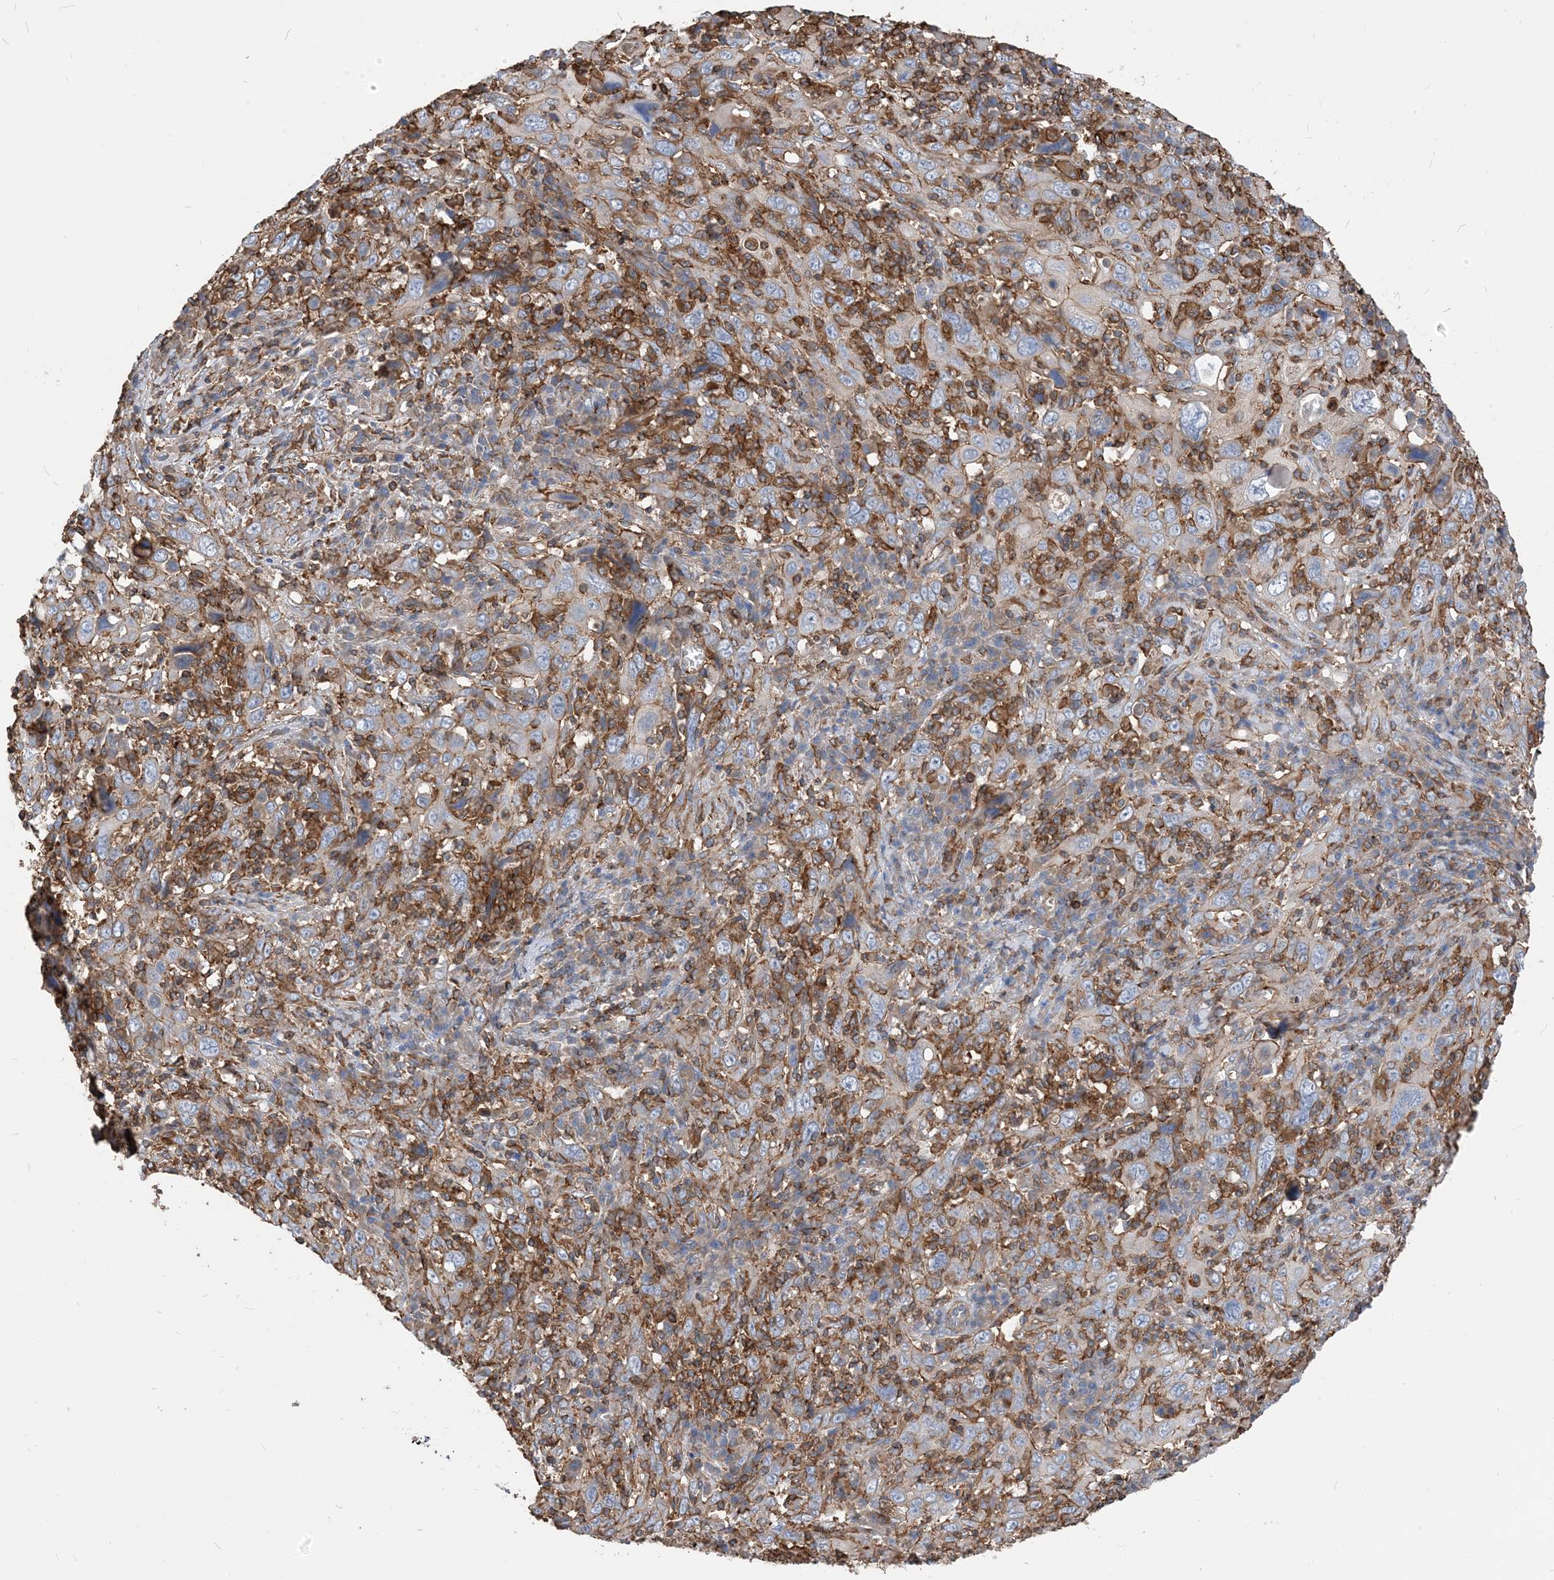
{"staining": {"intensity": "moderate", "quantity": "25%-75%", "location": "cytoplasmic/membranous"}, "tissue": "cervical cancer", "cell_type": "Tumor cells", "image_type": "cancer", "snomed": [{"axis": "morphology", "description": "Squamous cell carcinoma, NOS"}, {"axis": "topography", "description": "Cervix"}], "caption": "Tumor cells exhibit medium levels of moderate cytoplasmic/membranous positivity in about 25%-75% of cells in cervical cancer (squamous cell carcinoma).", "gene": "PARVG", "patient": {"sex": "female", "age": 46}}